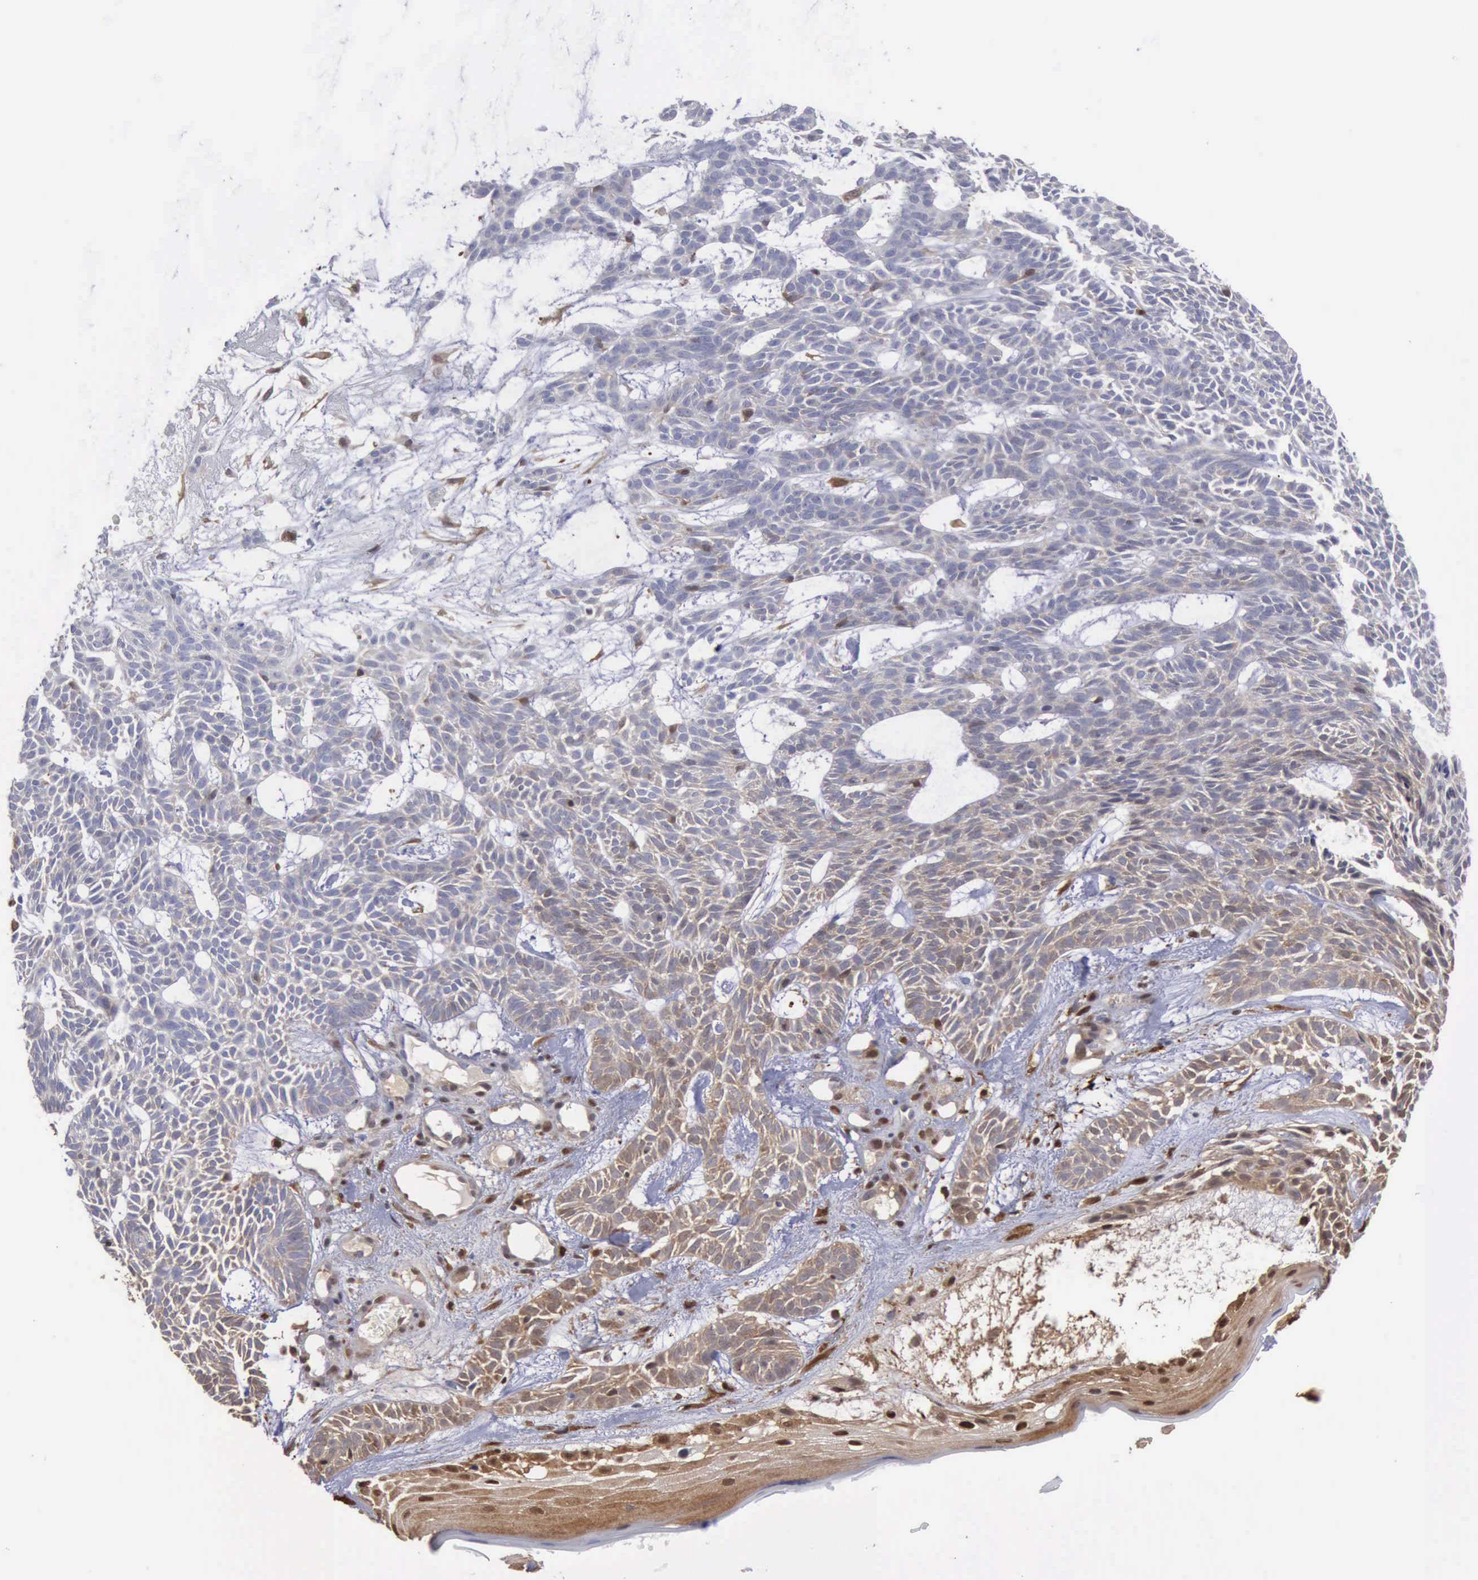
{"staining": {"intensity": "weak", "quantity": "<25%", "location": "cytoplasmic/membranous"}, "tissue": "skin cancer", "cell_type": "Tumor cells", "image_type": "cancer", "snomed": [{"axis": "morphology", "description": "Basal cell carcinoma"}, {"axis": "topography", "description": "Skin"}], "caption": "Immunohistochemistry (IHC) of skin cancer shows no positivity in tumor cells.", "gene": "STAT1", "patient": {"sex": "male", "age": 75}}